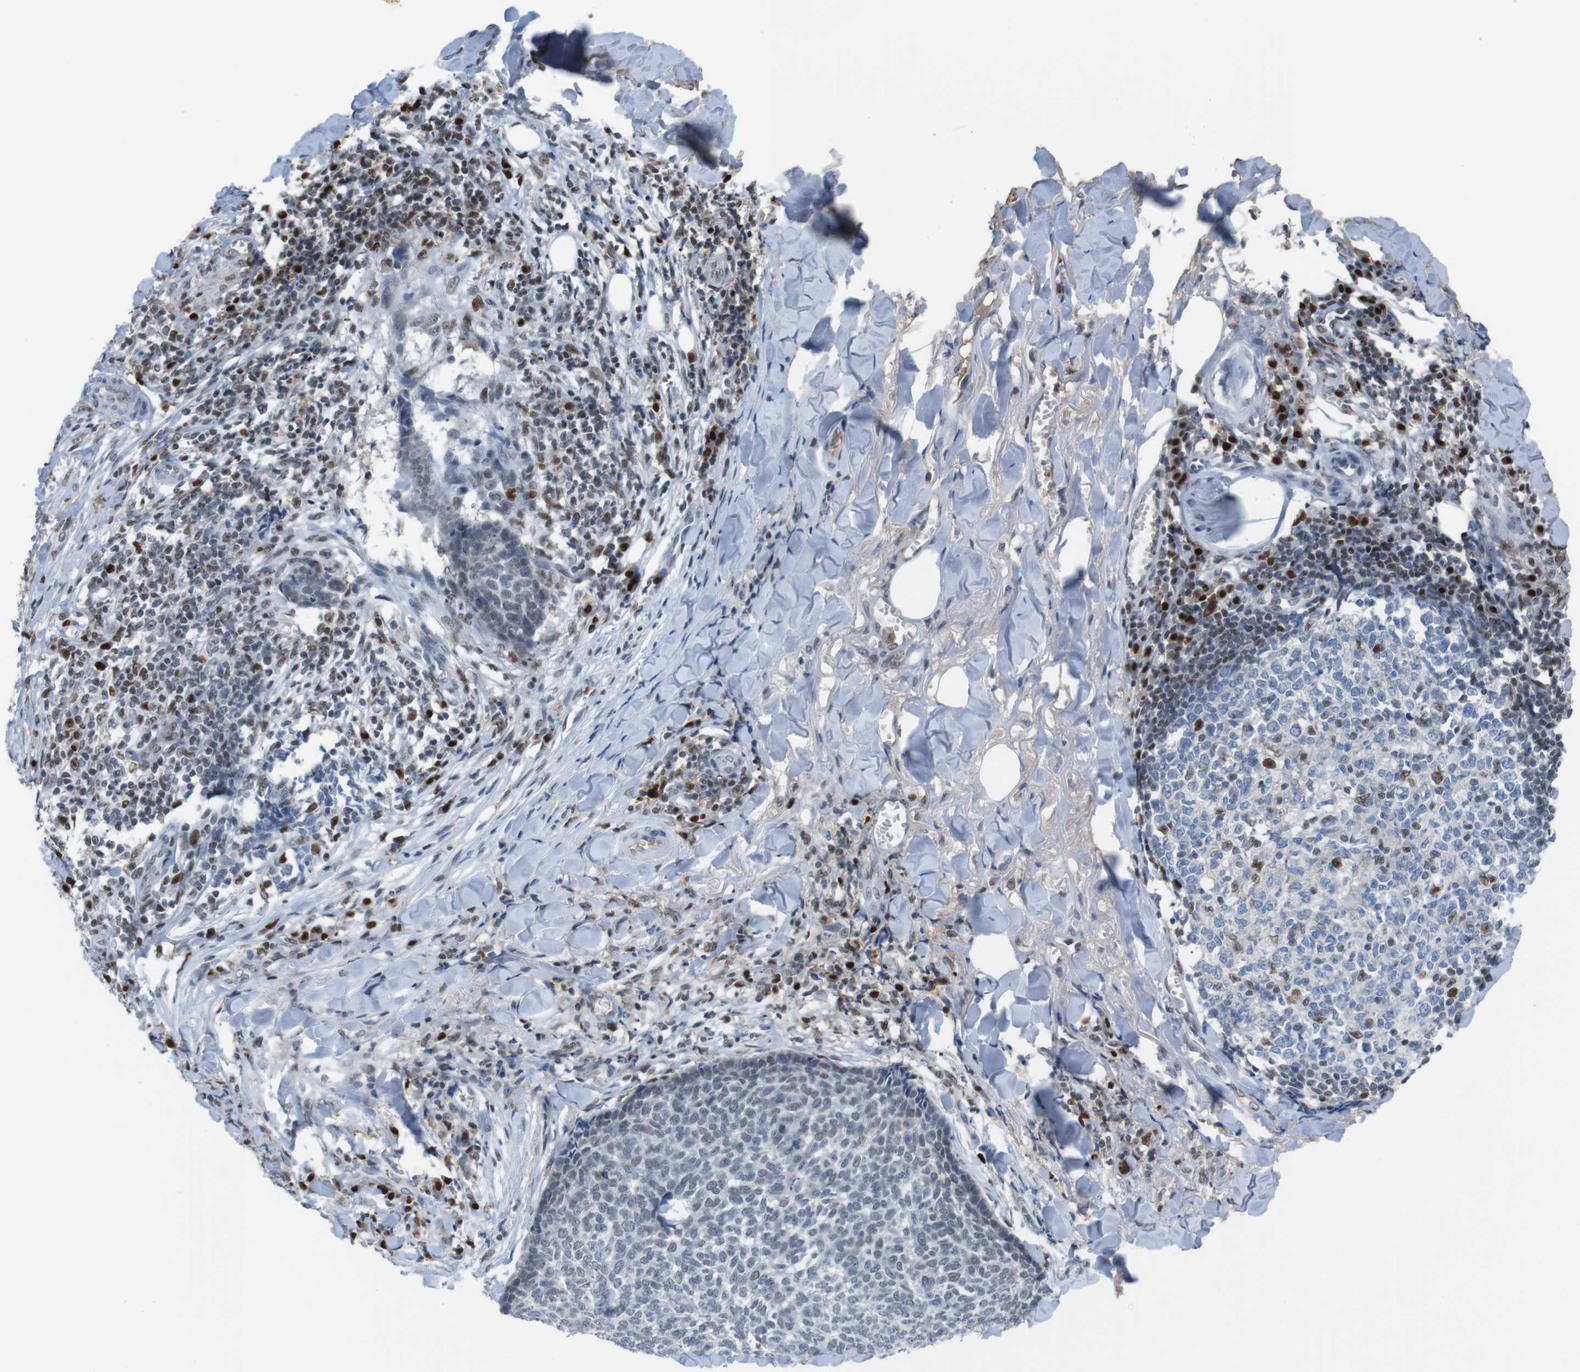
{"staining": {"intensity": "negative", "quantity": "none", "location": "none"}, "tissue": "skin cancer", "cell_type": "Tumor cells", "image_type": "cancer", "snomed": [{"axis": "morphology", "description": "Basal cell carcinoma"}, {"axis": "topography", "description": "Skin"}], "caption": "Skin basal cell carcinoma was stained to show a protein in brown. There is no significant expression in tumor cells.", "gene": "SUB1", "patient": {"sex": "male", "age": 84}}